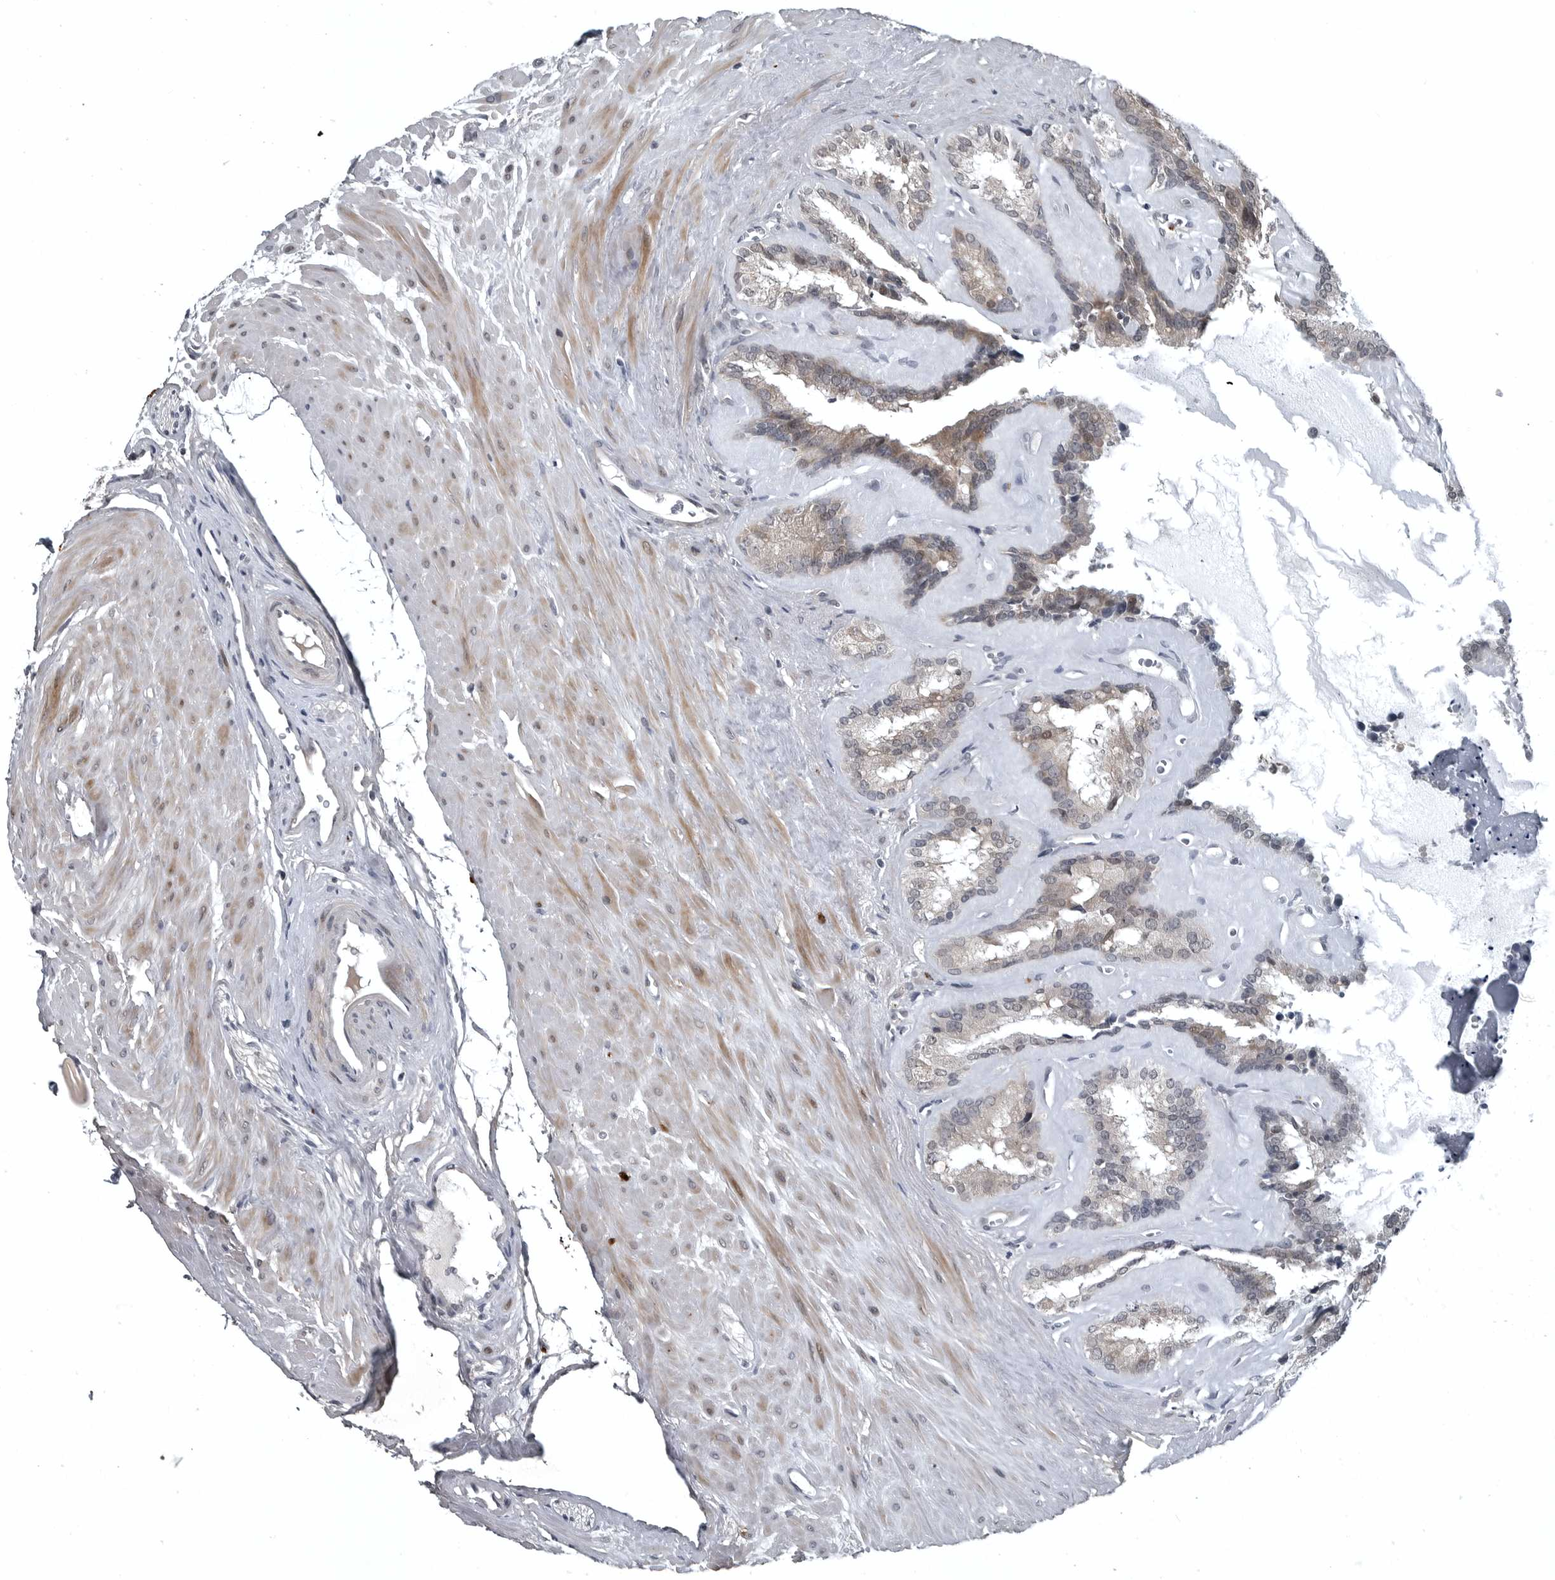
{"staining": {"intensity": "weak", "quantity": "<25%", "location": "cytoplasmic/membranous"}, "tissue": "seminal vesicle", "cell_type": "Glandular cells", "image_type": "normal", "snomed": [{"axis": "morphology", "description": "Normal tissue, NOS"}, {"axis": "topography", "description": "Prostate"}, {"axis": "topography", "description": "Seminal veicle"}], "caption": "High magnification brightfield microscopy of normal seminal vesicle stained with DAB (brown) and counterstained with hematoxylin (blue): glandular cells show no significant positivity.", "gene": "GAK", "patient": {"sex": "male", "age": 59}}